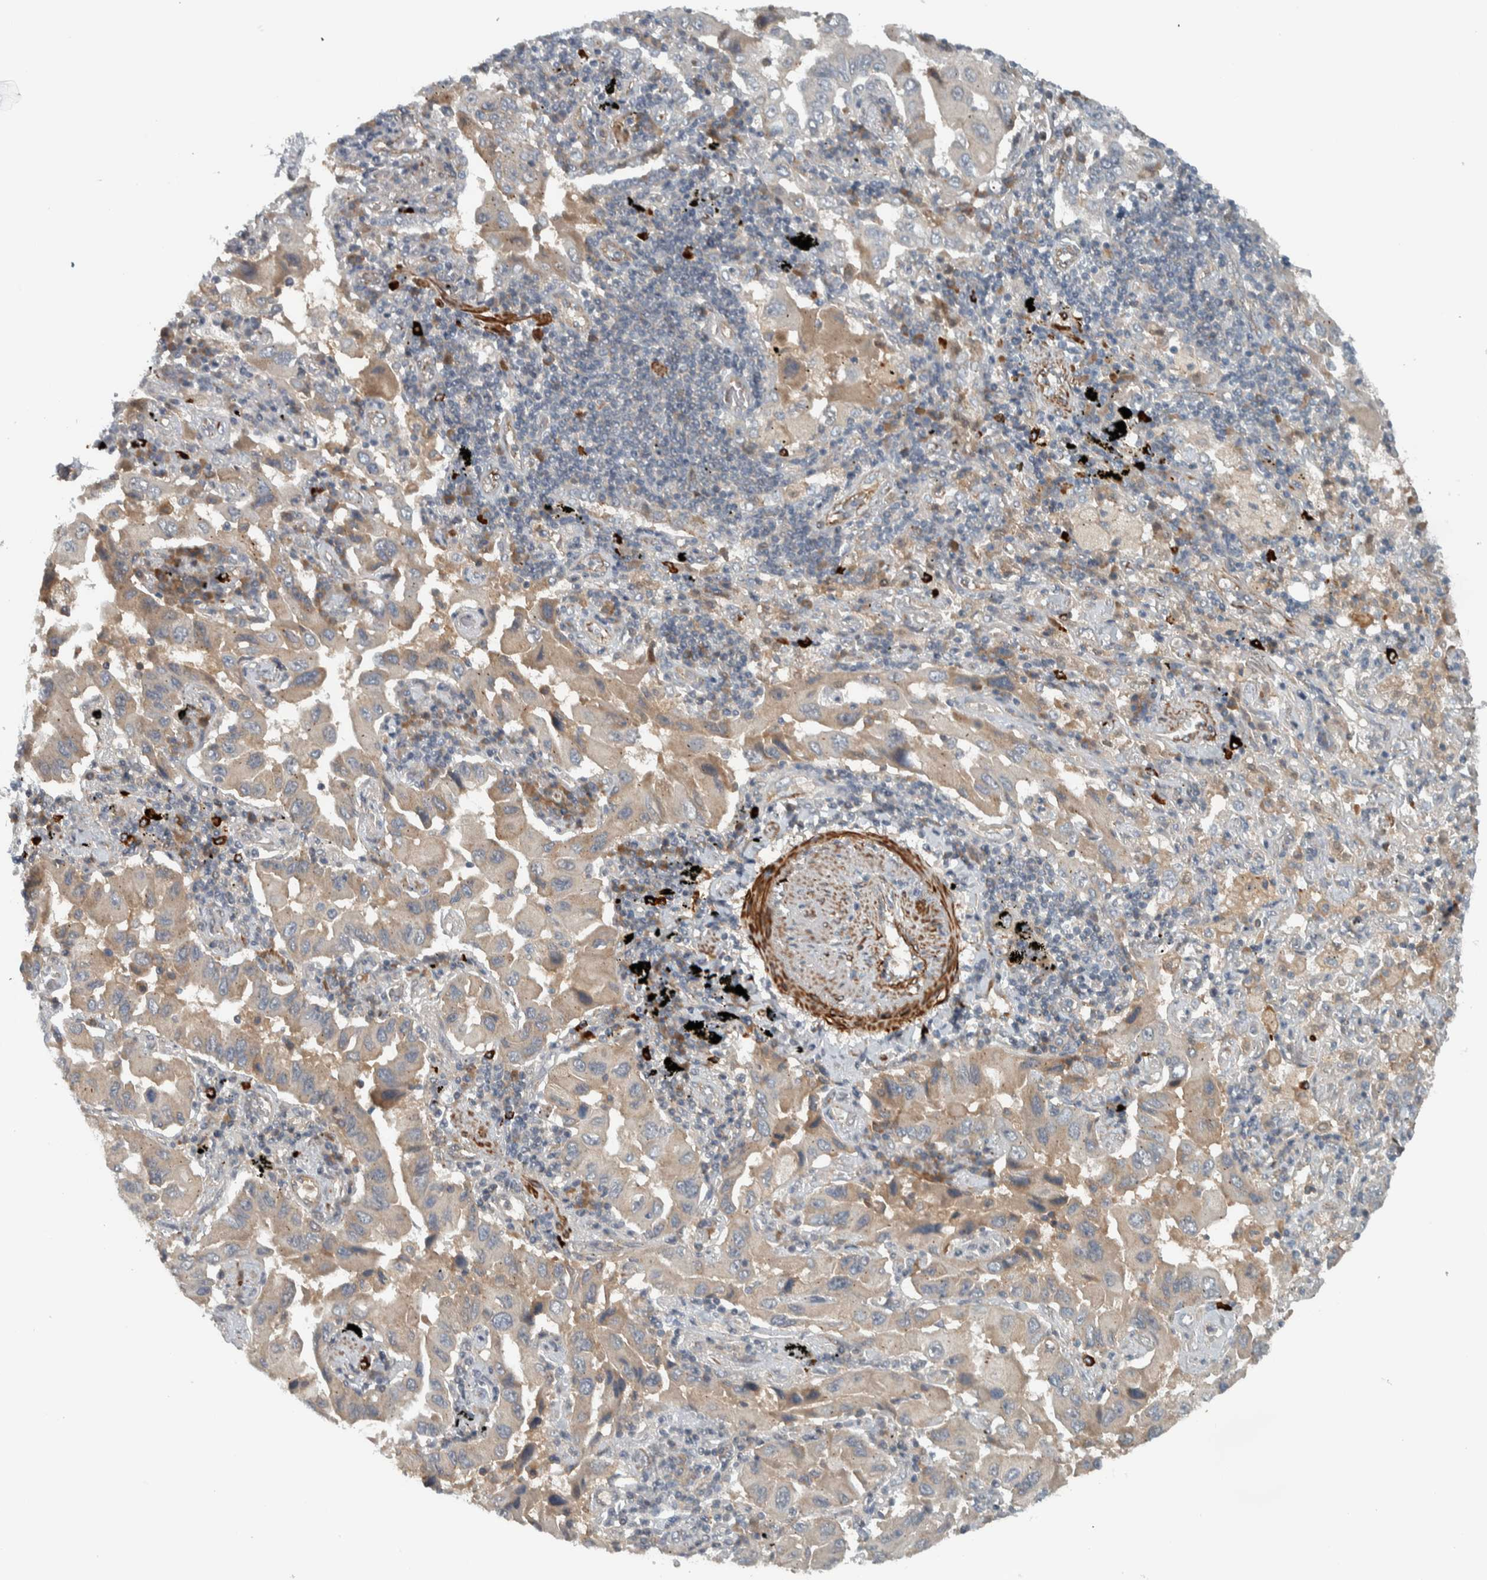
{"staining": {"intensity": "weak", "quantity": "<25%", "location": "cytoplasmic/membranous"}, "tissue": "lung cancer", "cell_type": "Tumor cells", "image_type": "cancer", "snomed": [{"axis": "morphology", "description": "Adenocarcinoma, NOS"}, {"axis": "topography", "description": "Lung"}], "caption": "High power microscopy micrograph of an IHC image of lung cancer, revealing no significant positivity in tumor cells.", "gene": "LBHD1", "patient": {"sex": "female", "age": 65}}